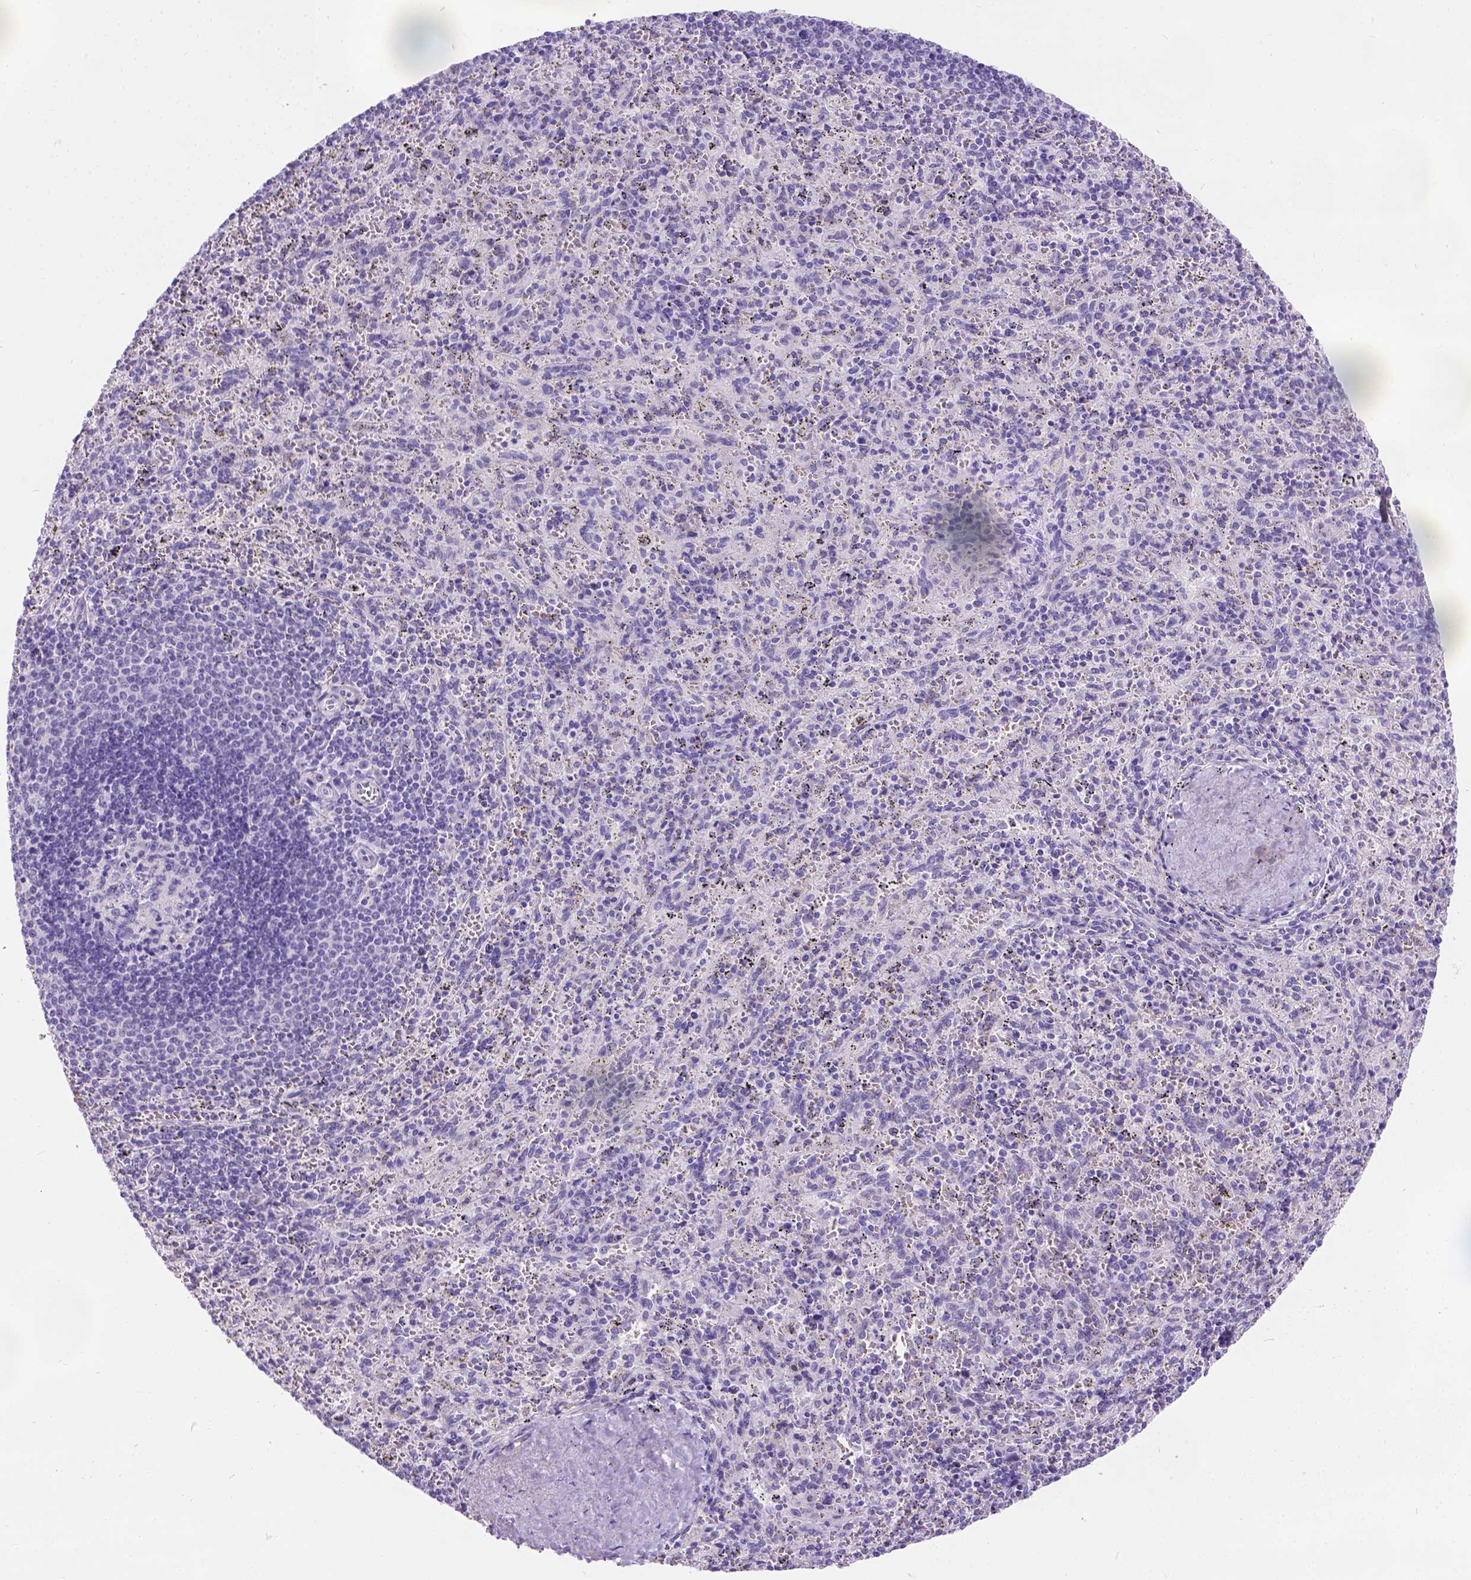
{"staining": {"intensity": "negative", "quantity": "none", "location": "none"}, "tissue": "spleen", "cell_type": "Cells in red pulp", "image_type": "normal", "snomed": [{"axis": "morphology", "description": "Normal tissue, NOS"}, {"axis": "topography", "description": "Spleen"}], "caption": "Immunohistochemical staining of unremarkable spleen exhibits no significant expression in cells in red pulp. (Brightfield microscopy of DAB (3,3'-diaminobenzidine) IHC at high magnification).", "gene": "PHF7", "patient": {"sex": "male", "age": 57}}